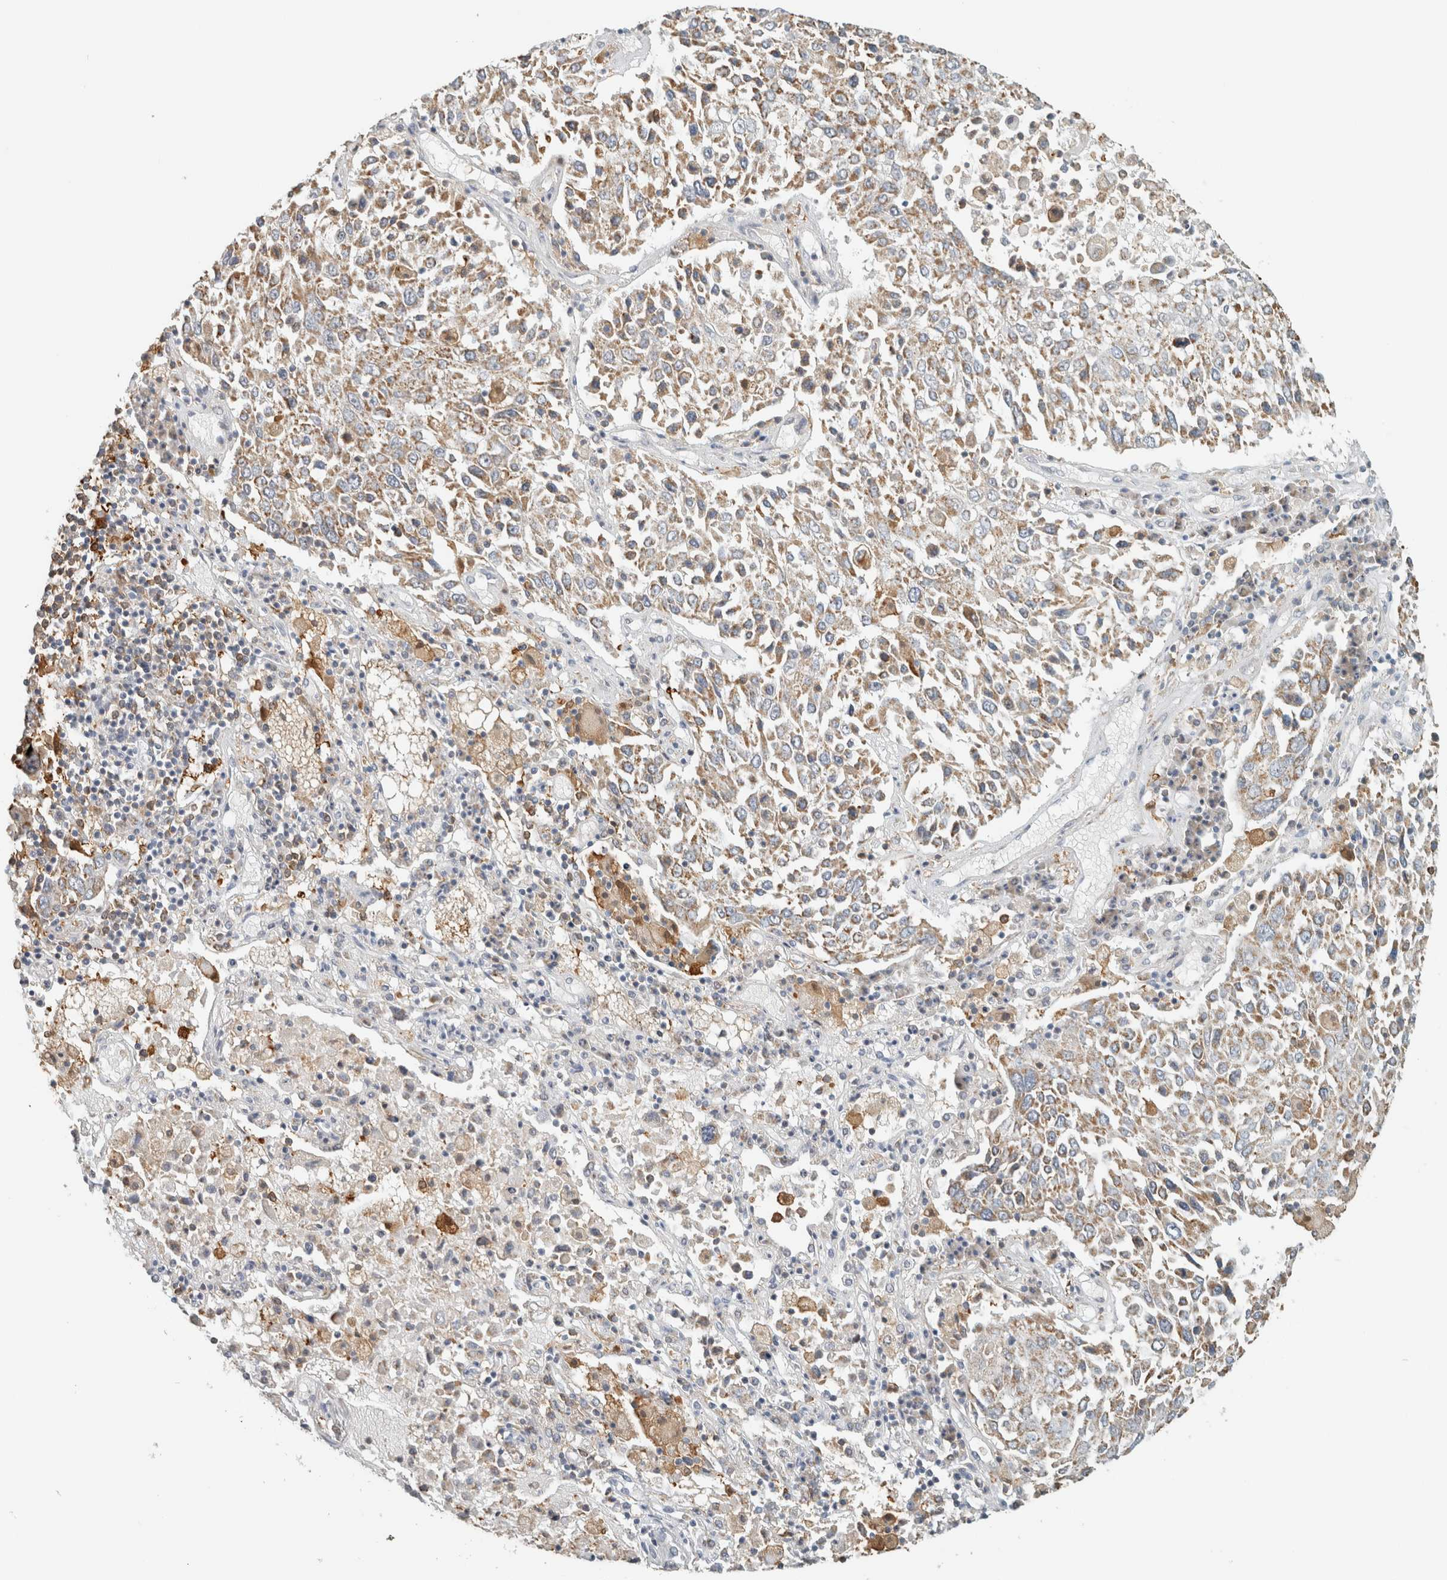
{"staining": {"intensity": "weak", "quantity": ">75%", "location": "cytoplasmic/membranous"}, "tissue": "lung cancer", "cell_type": "Tumor cells", "image_type": "cancer", "snomed": [{"axis": "morphology", "description": "Squamous cell carcinoma, NOS"}, {"axis": "topography", "description": "Lung"}], "caption": "Immunohistochemical staining of human lung cancer (squamous cell carcinoma) shows weak cytoplasmic/membranous protein positivity in about >75% of tumor cells. (Brightfield microscopy of DAB IHC at high magnification).", "gene": "CAPG", "patient": {"sex": "male", "age": 65}}